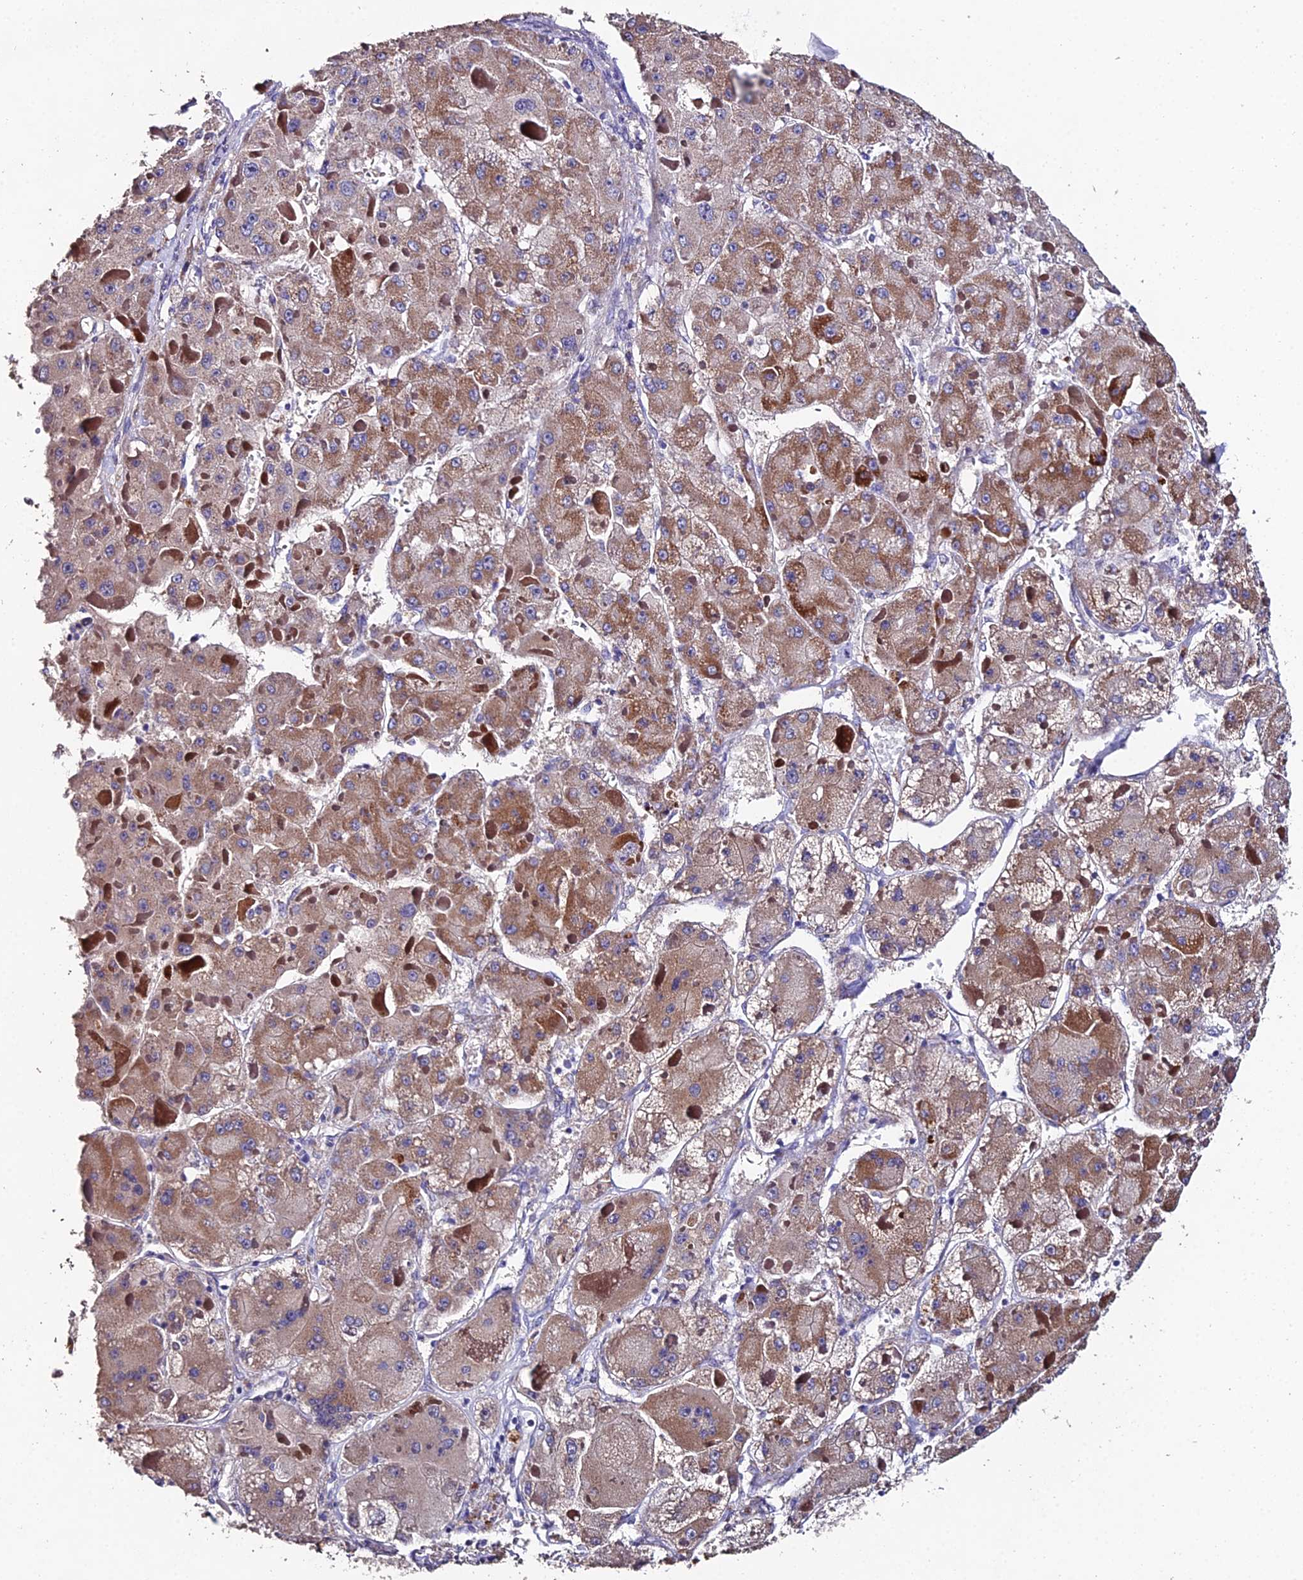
{"staining": {"intensity": "moderate", "quantity": "25%-75%", "location": "cytoplasmic/membranous"}, "tissue": "liver cancer", "cell_type": "Tumor cells", "image_type": "cancer", "snomed": [{"axis": "morphology", "description": "Carcinoma, Hepatocellular, NOS"}, {"axis": "topography", "description": "Liver"}], "caption": "Hepatocellular carcinoma (liver) stained with a brown dye exhibits moderate cytoplasmic/membranous positive staining in about 25%-75% of tumor cells.", "gene": "ESRRG", "patient": {"sex": "female", "age": 73}}